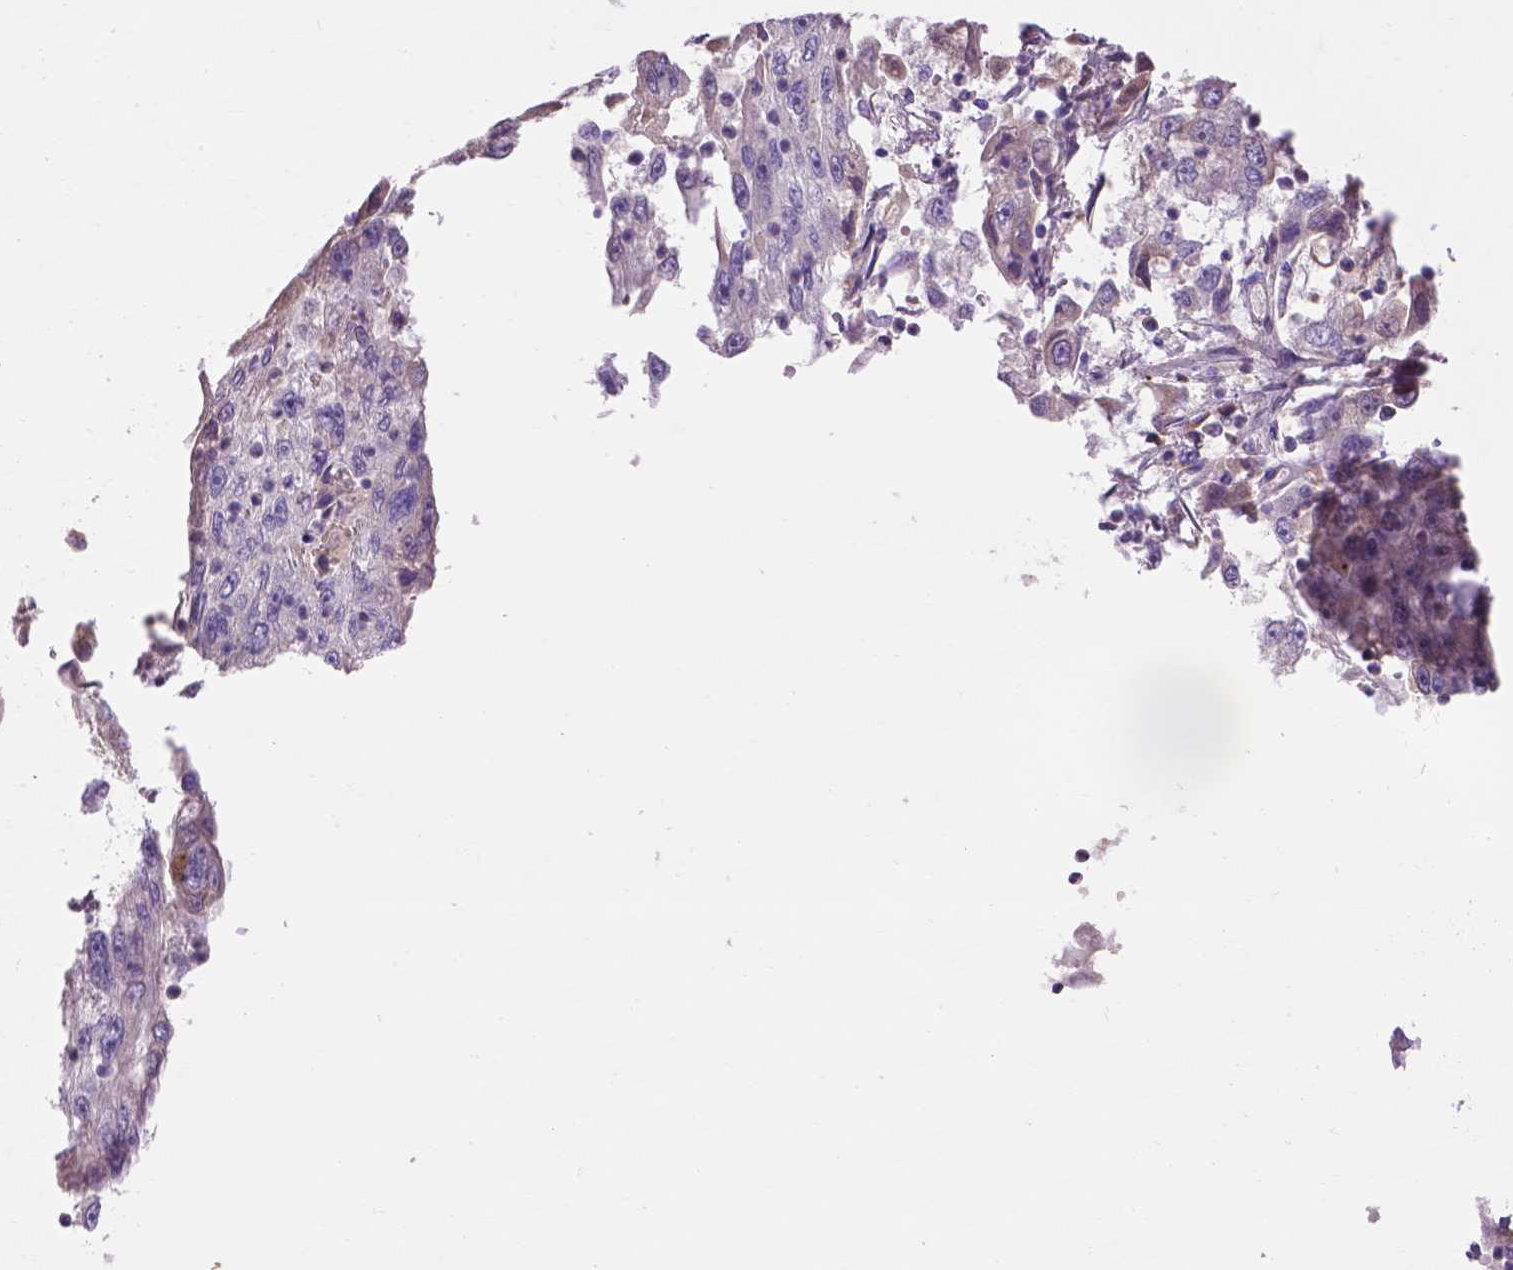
{"staining": {"intensity": "negative", "quantity": "none", "location": "none"}, "tissue": "cervical cancer", "cell_type": "Tumor cells", "image_type": "cancer", "snomed": [{"axis": "morphology", "description": "Squamous cell carcinoma, NOS"}, {"axis": "topography", "description": "Cervix"}], "caption": "Immunohistochemistry (IHC) of cervical cancer reveals no staining in tumor cells. The staining is performed using DAB brown chromogen with nuclei counter-stained in using hematoxylin.", "gene": "NOXO1", "patient": {"sex": "female", "age": 36}}